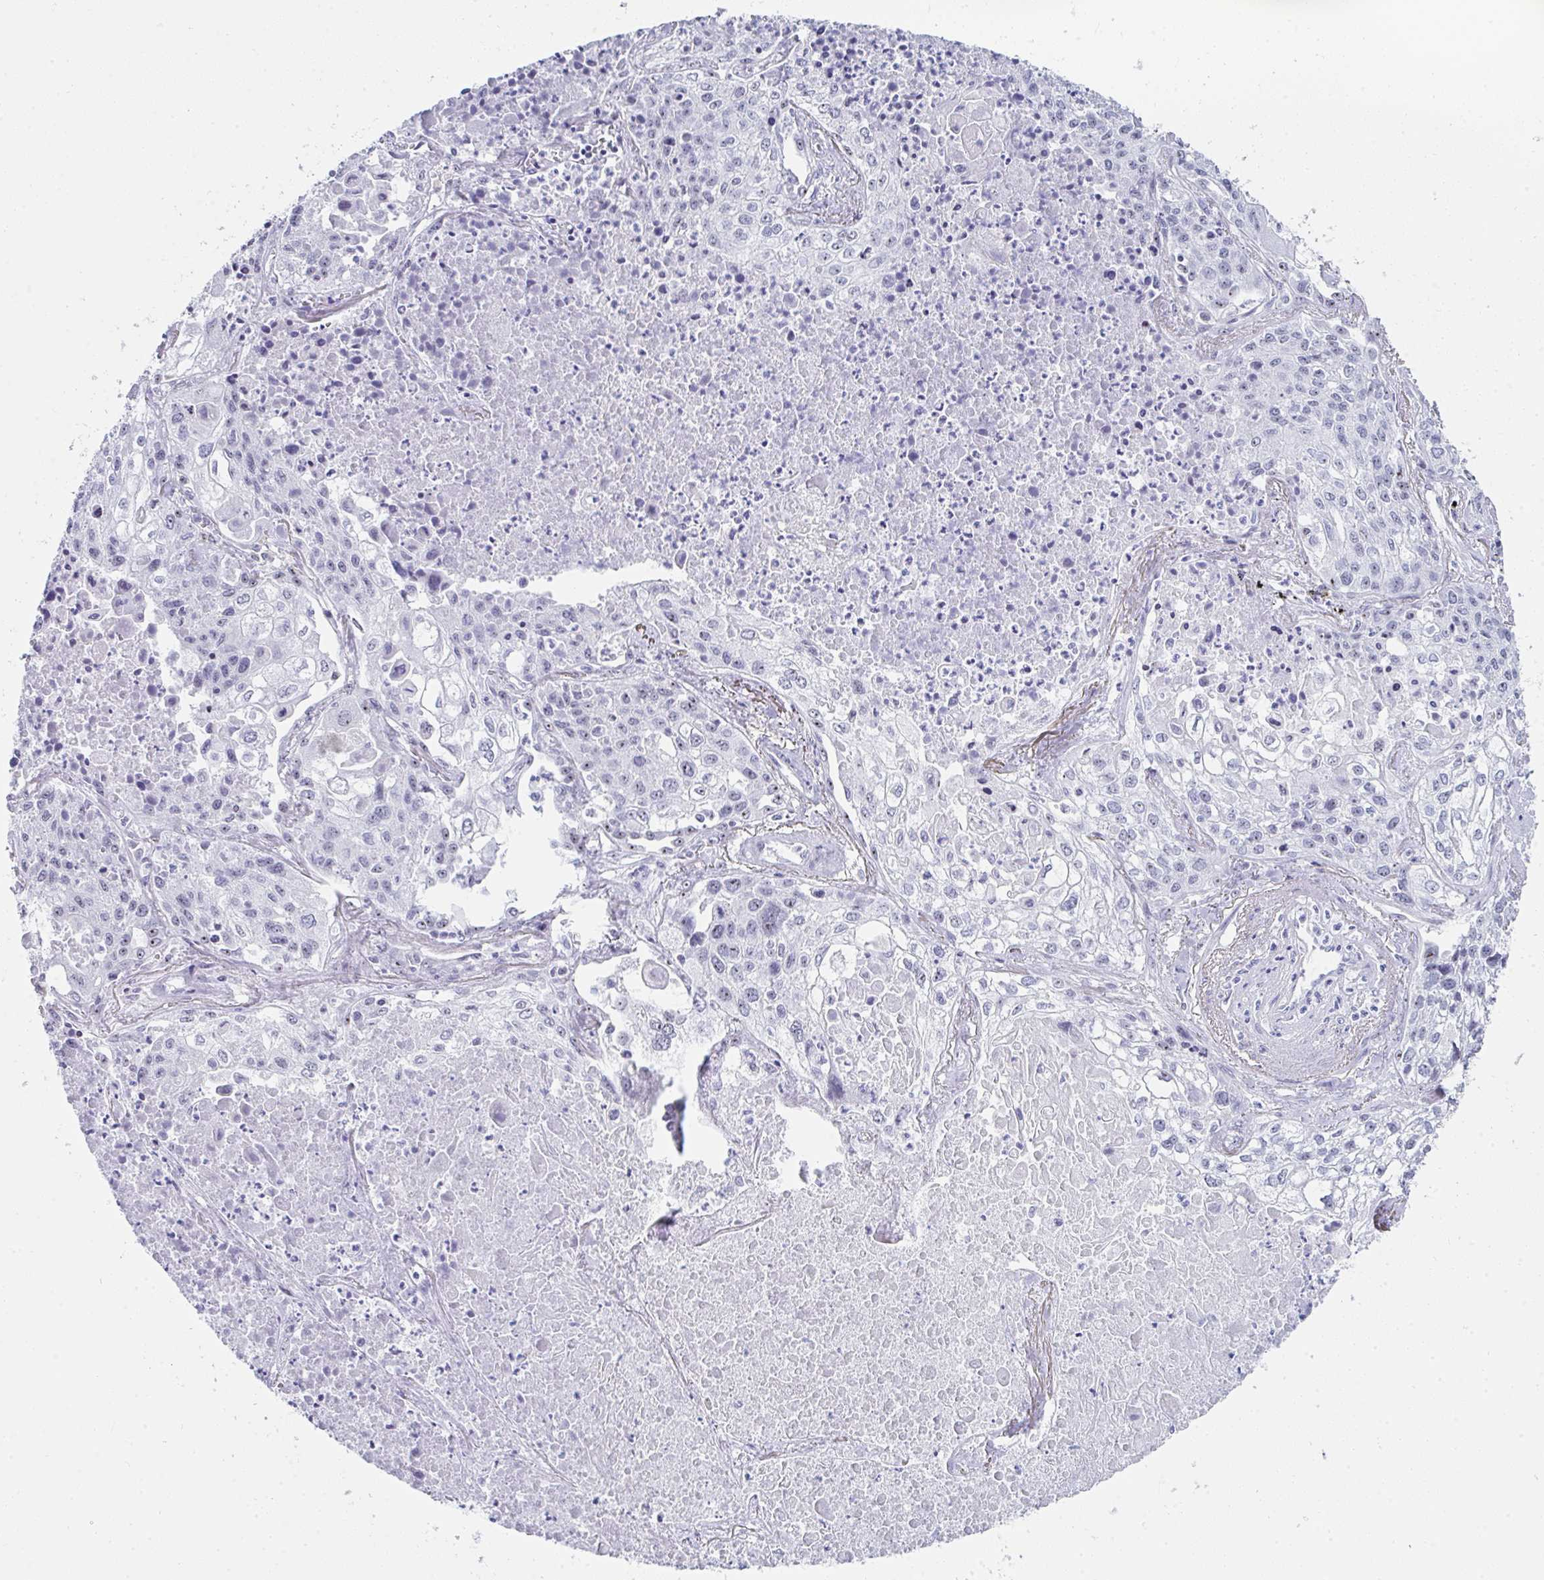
{"staining": {"intensity": "negative", "quantity": "none", "location": "none"}, "tissue": "lung cancer", "cell_type": "Tumor cells", "image_type": "cancer", "snomed": [{"axis": "morphology", "description": "Squamous cell carcinoma, NOS"}, {"axis": "topography", "description": "Lung"}], "caption": "Tumor cells show no significant expression in lung squamous cell carcinoma. (Immunohistochemistry, brightfield microscopy, high magnification).", "gene": "NOP10", "patient": {"sex": "male", "age": 74}}